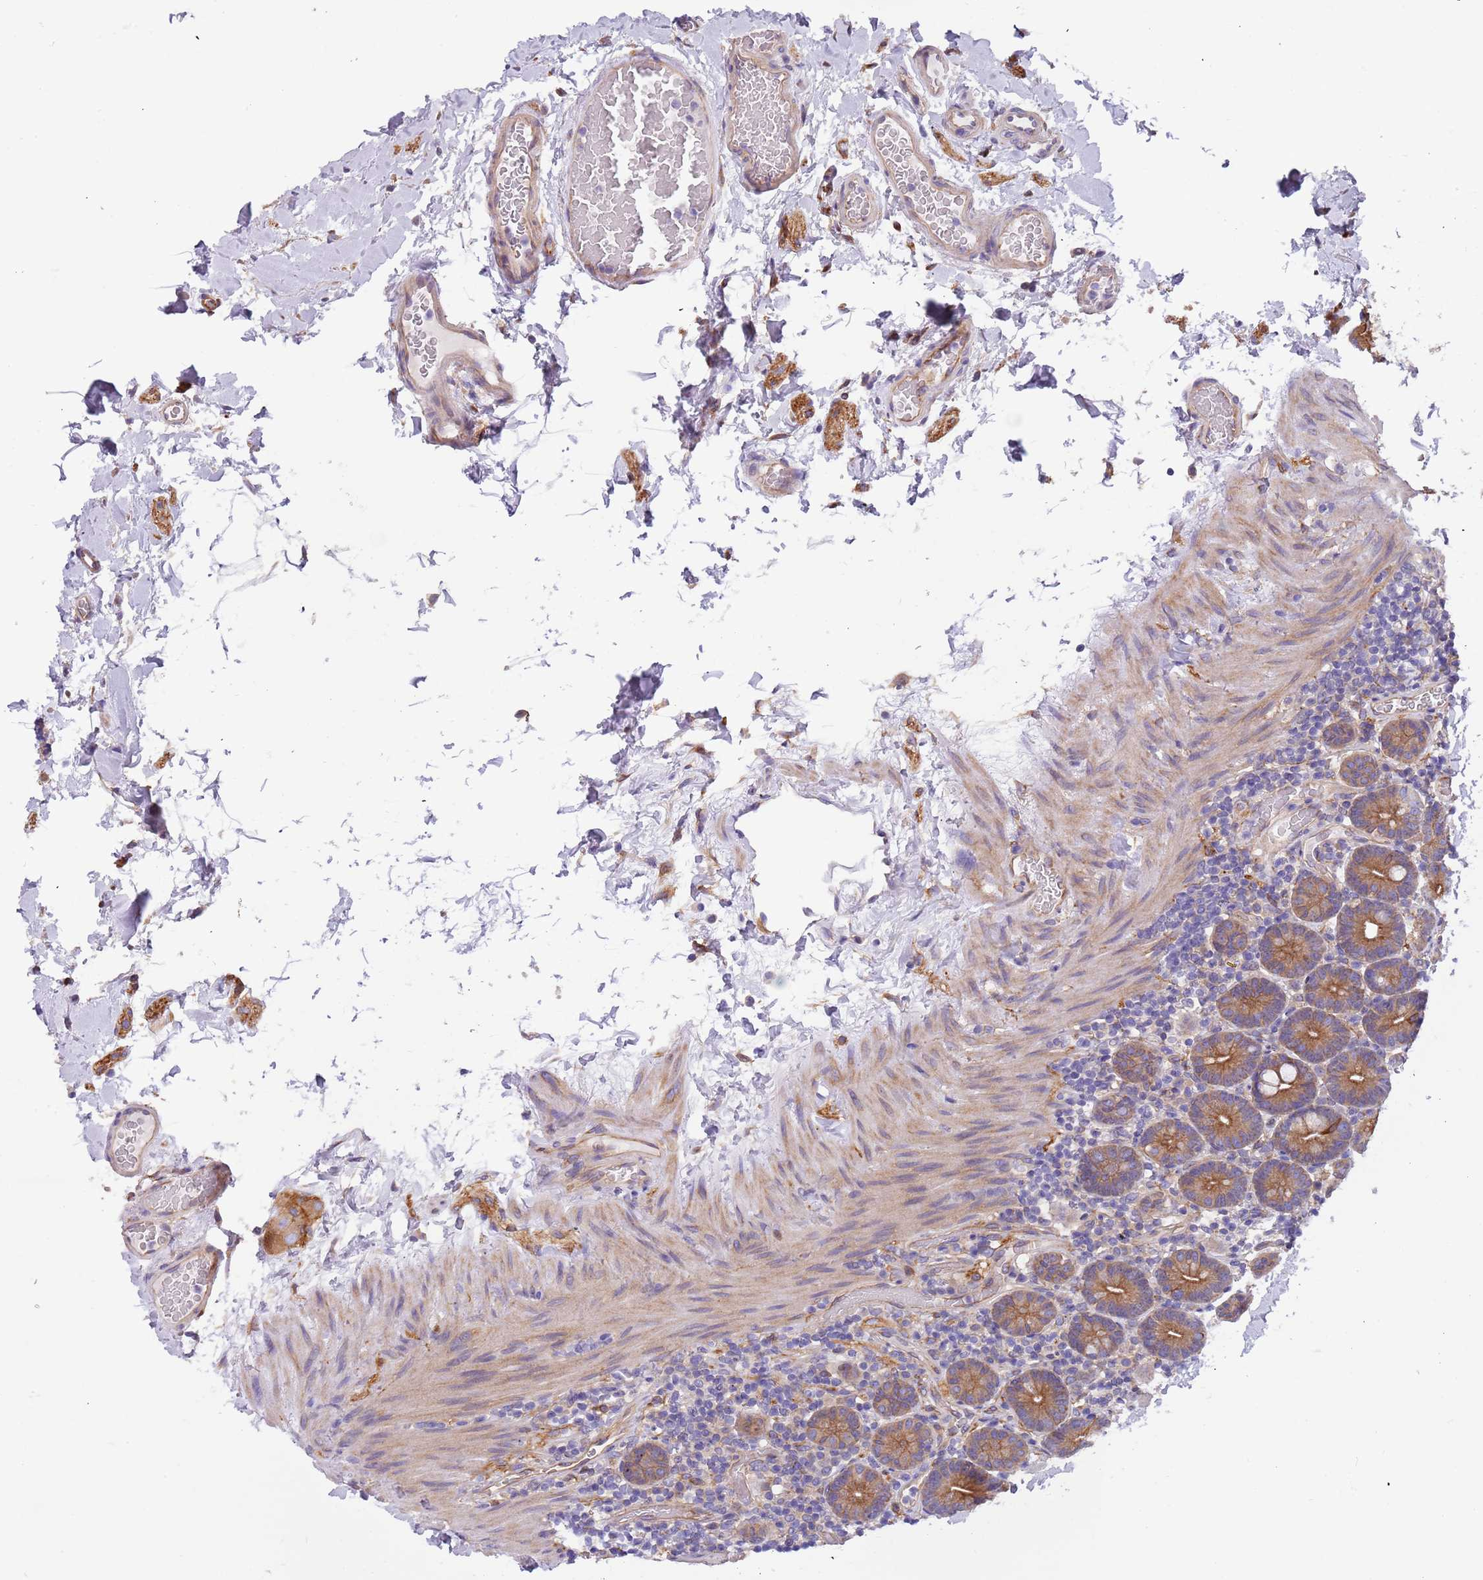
{"staining": {"intensity": "moderate", "quantity": ">75%", "location": "cytoplasmic/membranous"}, "tissue": "duodenum", "cell_type": "Glandular cells", "image_type": "normal", "snomed": [{"axis": "morphology", "description": "Normal tissue, NOS"}, {"axis": "topography", "description": "Duodenum"}], "caption": "Duodenum stained with immunohistochemistry demonstrates moderate cytoplasmic/membranous staining in approximately >75% of glandular cells. (IHC, brightfield microscopy, high magnification).", "gene": "LAMB4", "patient": {"sex": "male", "age": 55}}